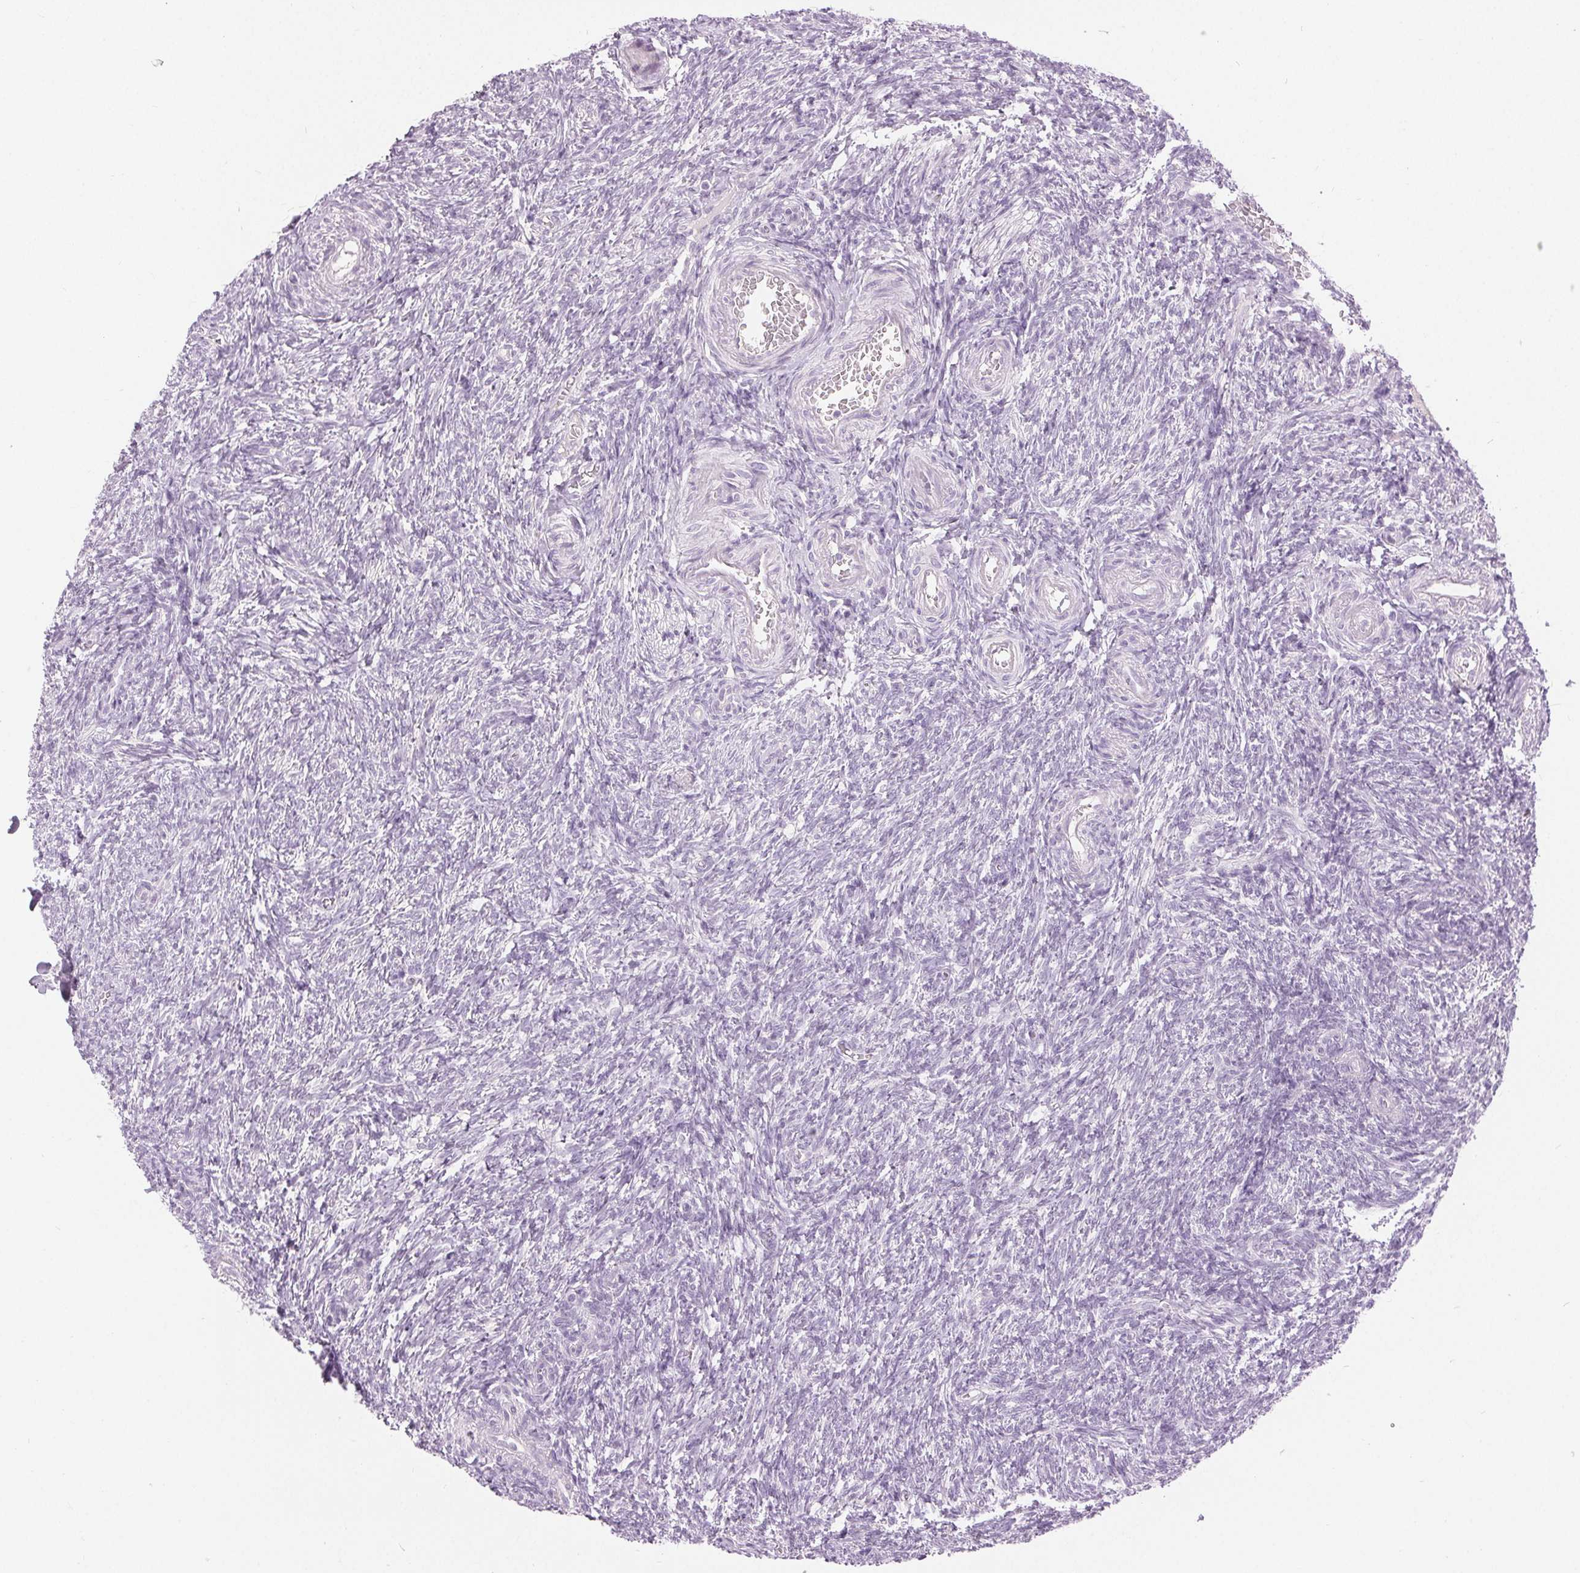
{"staining": {"intensity": "negative", "quantity": "none", "location": "none"}, "tissue": "ovary", "cell_type": "Ovarian stroma cells", "image_type": "normal", "snomed": [{"axis": "morphology", "description": "Normal tissue, NOS"}, {"axis": "topography", "description": "Ovary"}], "caption": "An IHC image of normal ovary is shown. There is no staining in ovarian stroma cells of ovary.", "gene": "DSG3", "patient": {"sex": "female", "age": 39}}